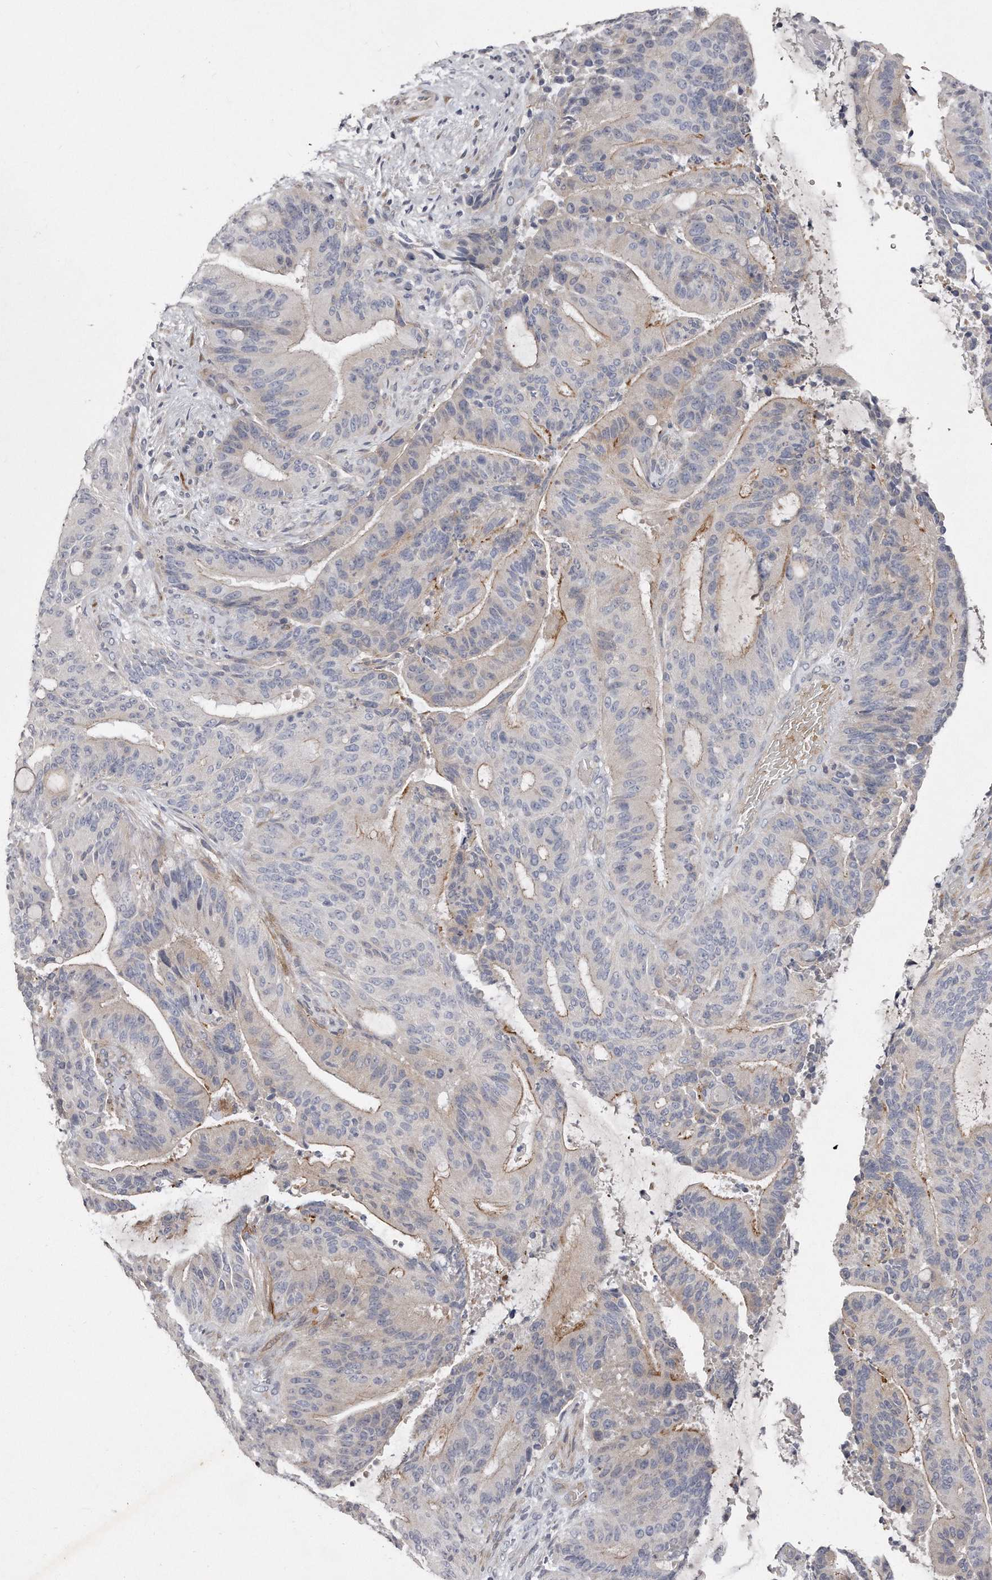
{"staining": {"intensity": "moderate", "quantity": "<25%", "location": "cytoplasmic/membranous"}, "tissue": "liver cancer", "cell_type": "Tumor cells", "image_type": "cancer", "snomed": [{"axis": "morphology", "description": "Normal tissue, NOS"}, {"axis": "morphology", "description": "Cholangiocarcinoma"}, {"axis": "topography", "description": "Liver"}, {"axis": "topography", "description": "Peripheral nerve tissue"}], "caption": "This micrograph demonstrates IHC staining of liver cancer (cholangiocarcinoma), with low moderate cytoplasmic/membranous staining in approximately <25% of tumor cells.", "gene": "TECR", "patient": {"sex": "female", "age": 73}}